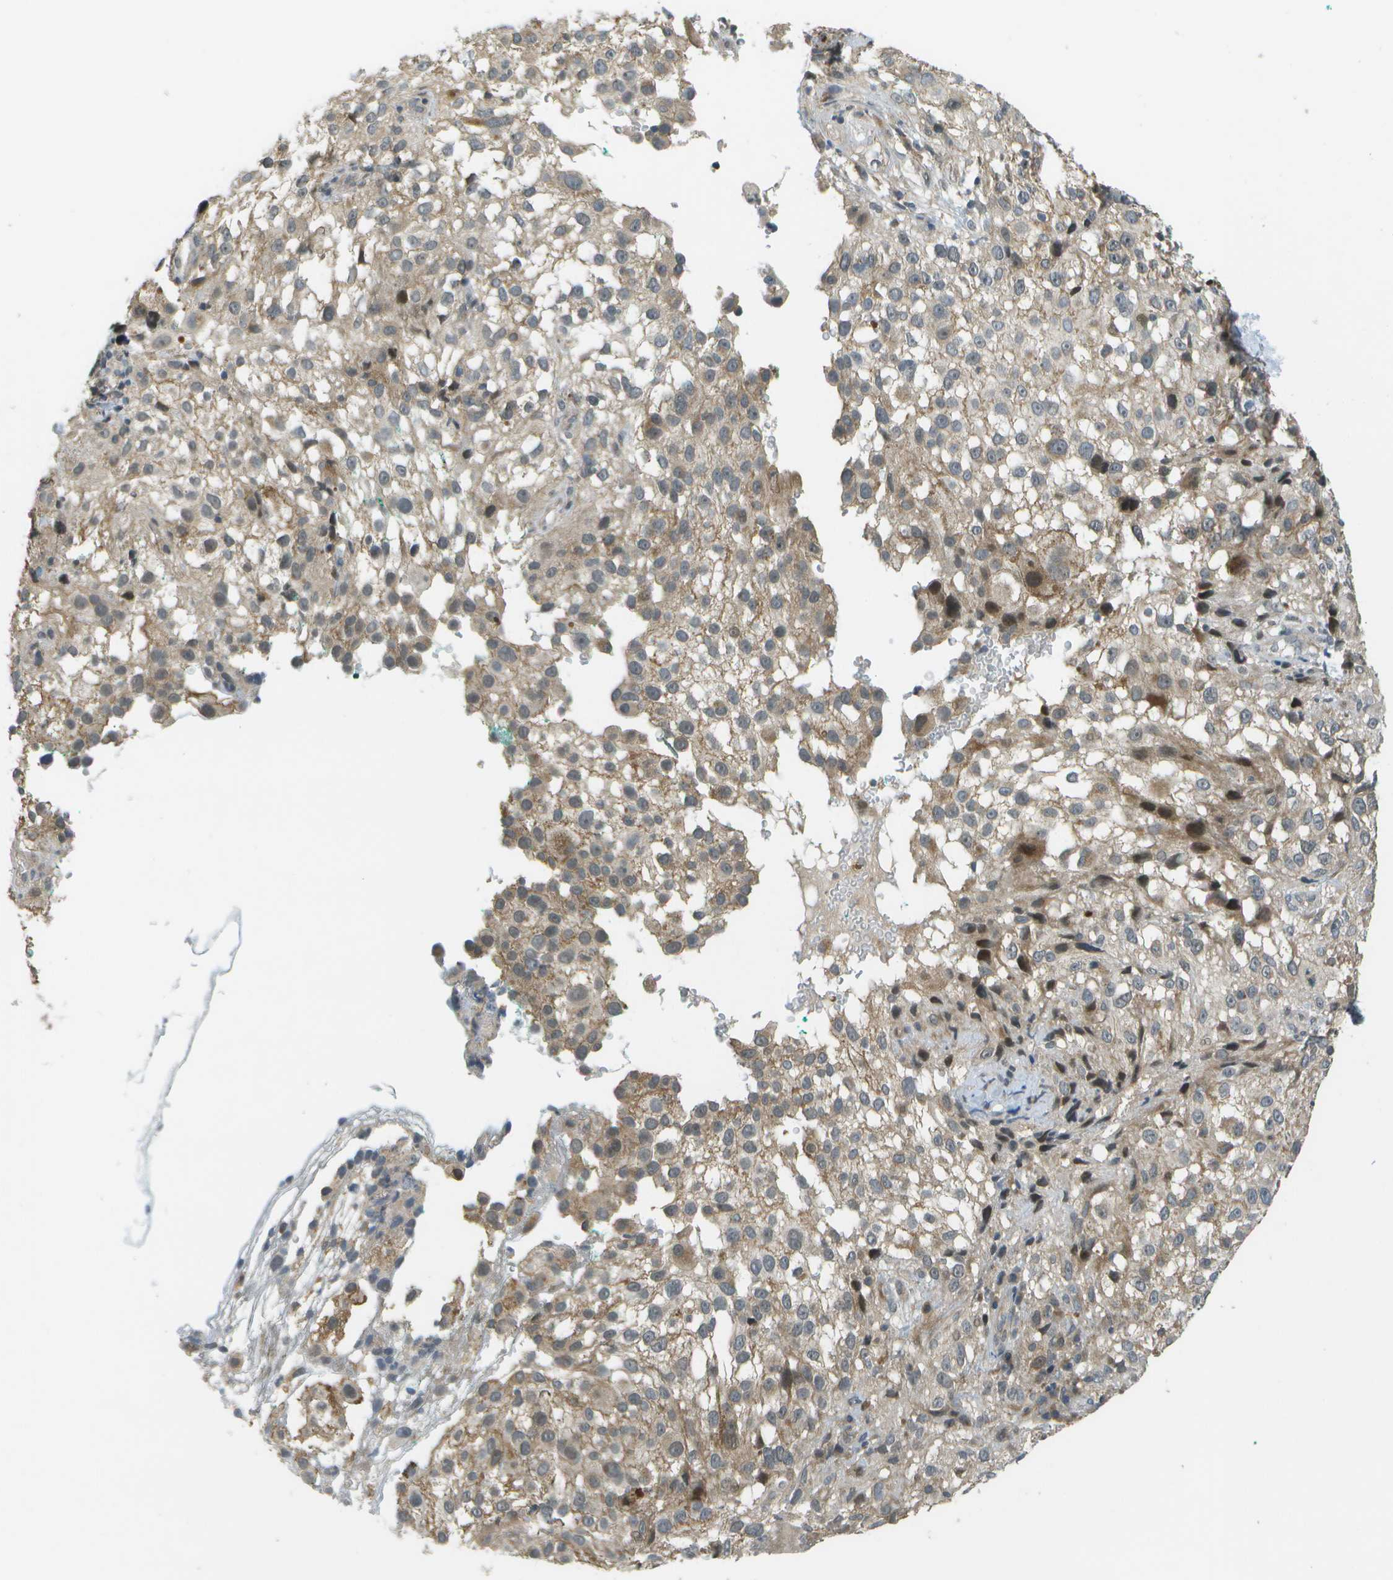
{"staining": {"intensity": "weak", "quantity": ">75%", "location": "cytoplasmic/membranous"}, "tissue": "melanoma", "cell_type": "Tumor cells", "image_type": "cancer", "snomed": [{"axis": "morphology", "description": "Necrosis, NOS"}, {"axis": "morphology", "description": "Malignant melanoma, NOS"}, {"axis": "topography", "description": "Skin"}], "caption": "Immunohistochemistry (IHC) photomicrograph of human malignant melanoma stained for a protein (brown), which reveals low levels of weak cytoplasmic/membranous expression in approximately >75% of tumor cells.", "gene": "WNK2", "patient": {"sex": "female", "age": 87}}